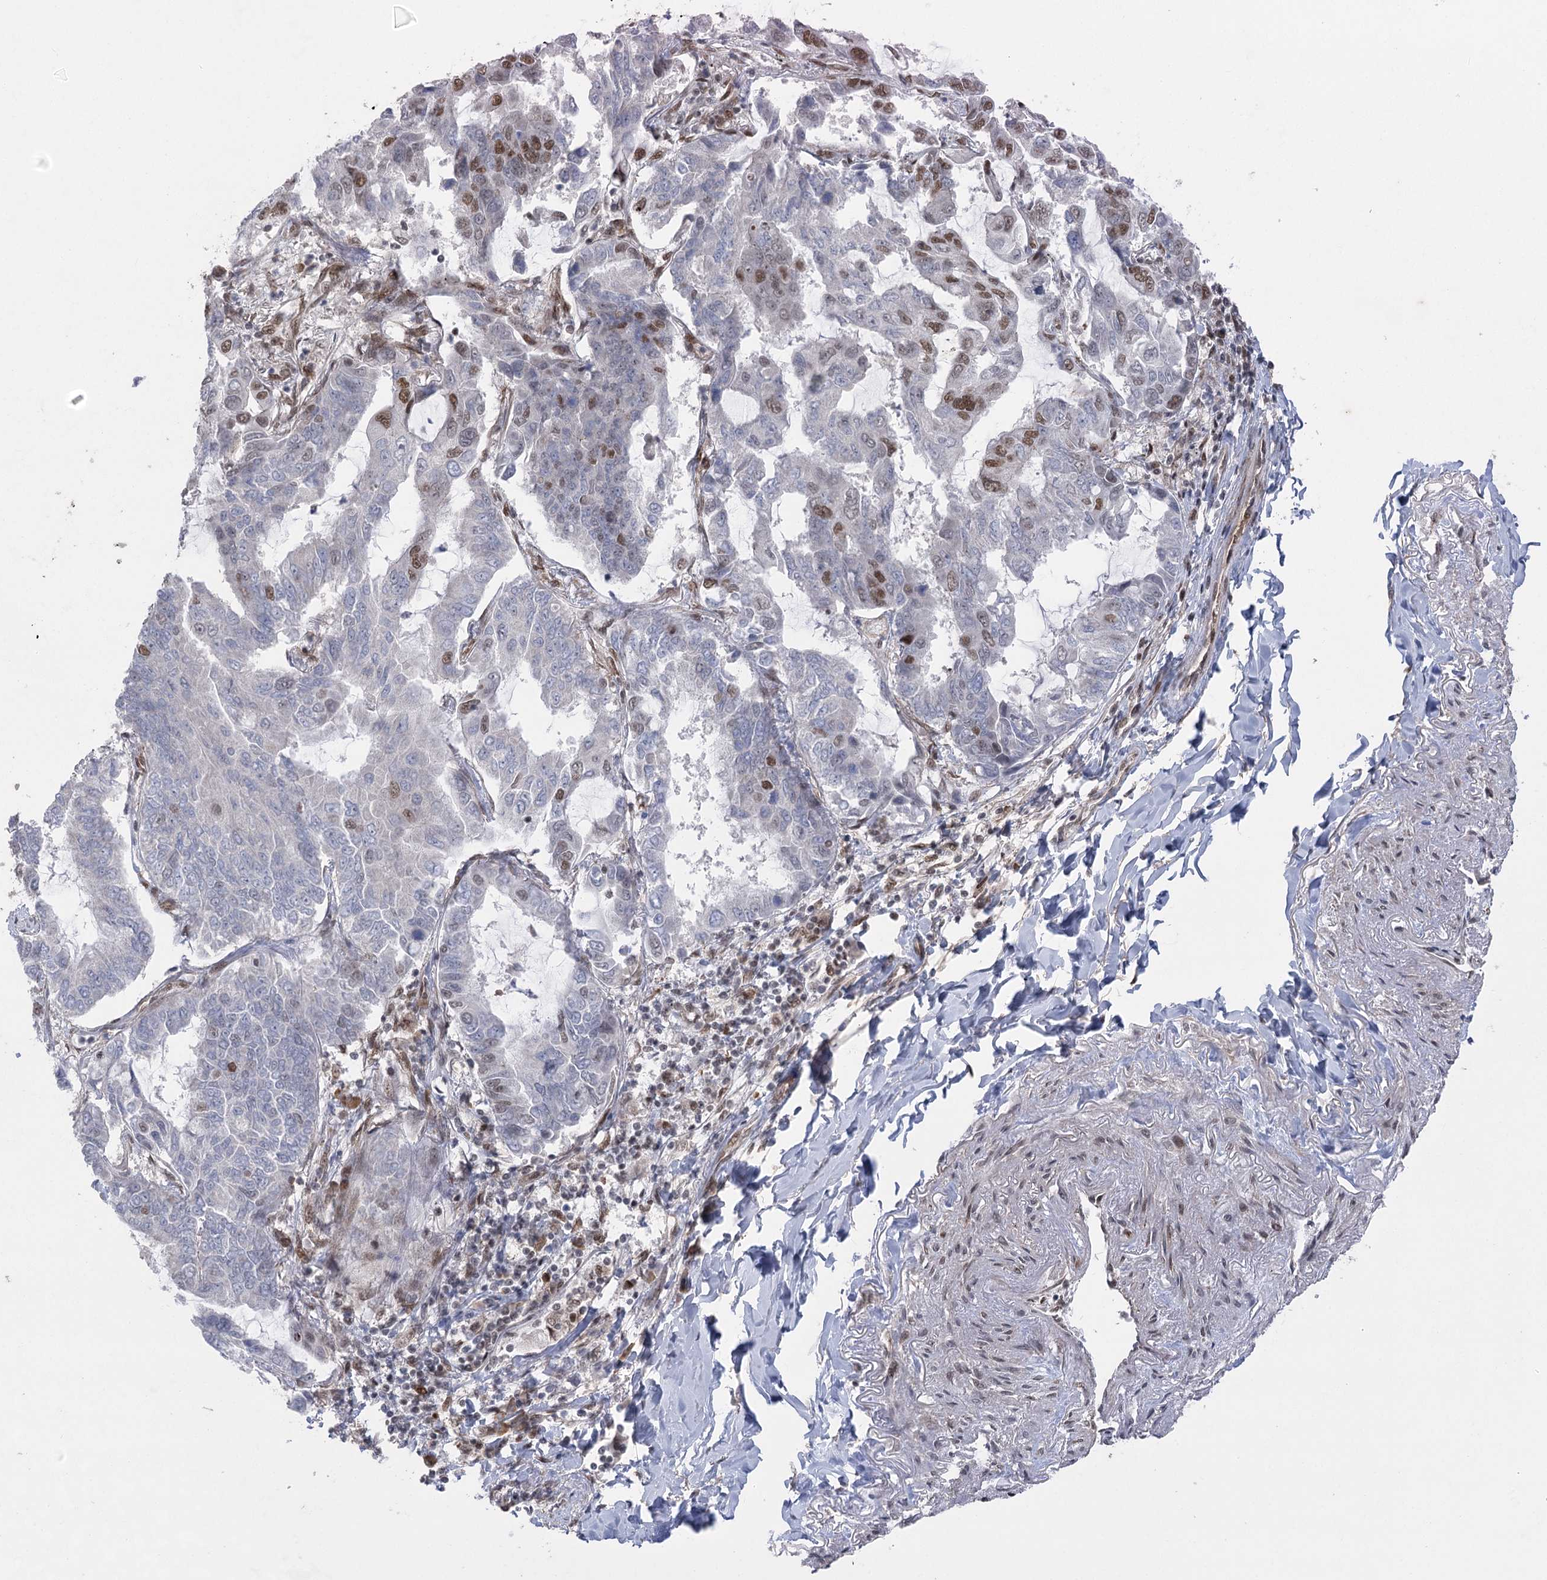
{"staining": {"intensity": "moderate", "quantity": "25%-75%", "location": "nuclear"}, "tissue": "lung cancer", "cell_type": "Tumor cells", "image_type": "cancer", "snomed": [{"axis": "morphology", "description": "Adenocarcinoma, NOS"}, {"axis": "topography", "description": "Lung"}], "caption": "Immunohistochemical staining of lung cancer reveals moderate nuclear protein positivity in about 25%-75% of tumor cells.", "gene": "ZCCHC8", "patient": {"sex": "male", "age": 64}}